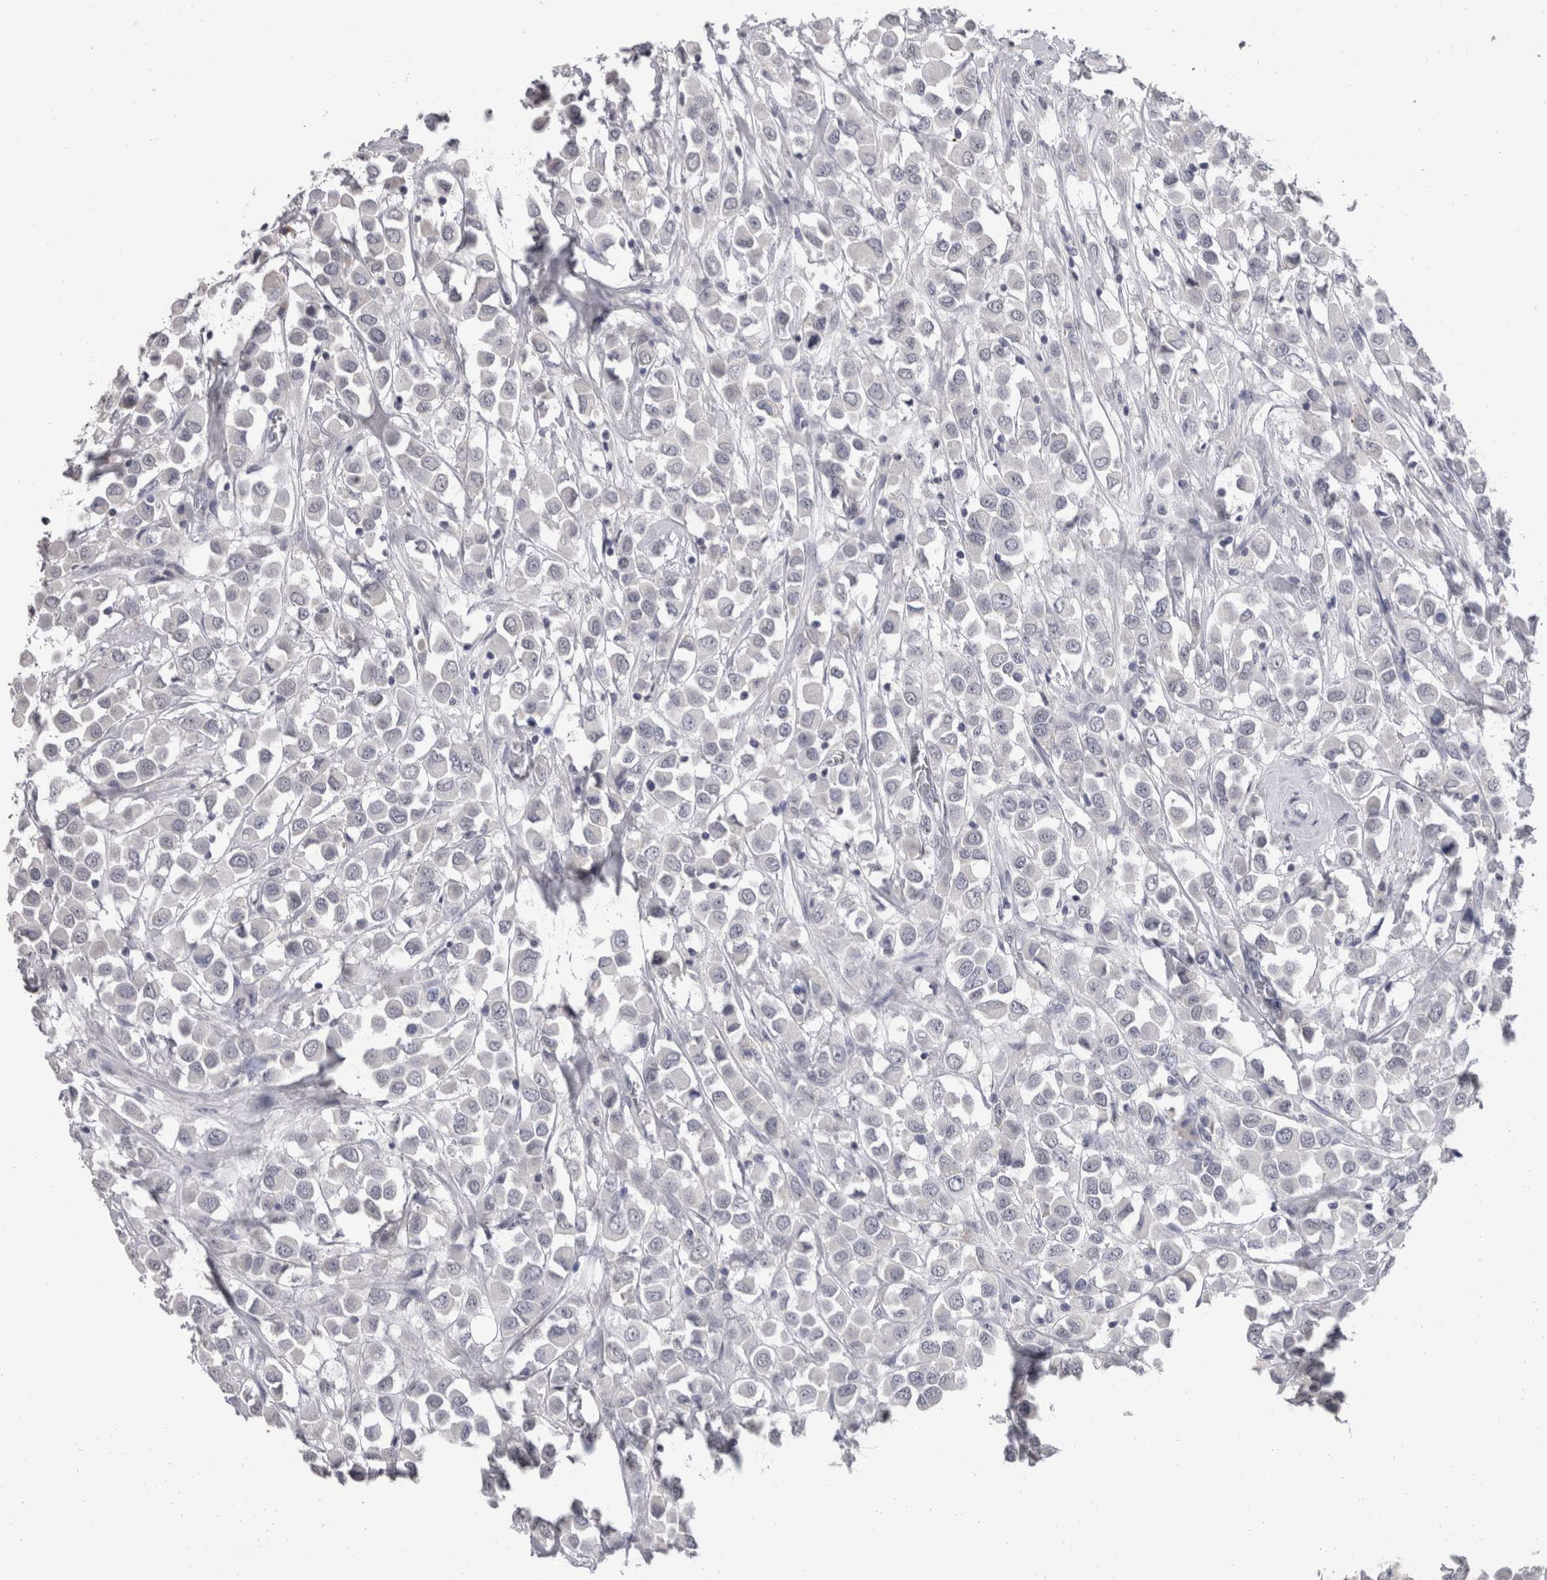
{"staining": {"intensity": "negative", "quantity": "none", "location": "none"}, "tissue": "breast cancer", "cell_type": "Tumor cells", "image_type": "cancer", "snomed": [{"axis": "morphology", "description": "Duct carcinoma"}, {"axis": "topography", "description": "Breast"}], "caption": "Immunohistochemistry (IHC) histopathology image of neoplastic tissue: human breast cancer stained with DAB (3,3'-diaminobenzidine) displays no significant protein expression in tumor cells. (DAB (3,3'-diaminobenzidine) IHC visualized using brightfield microscopy, high magnification).", "gene": "DDX17", "patient": {"sex": "female", "age": 61}}